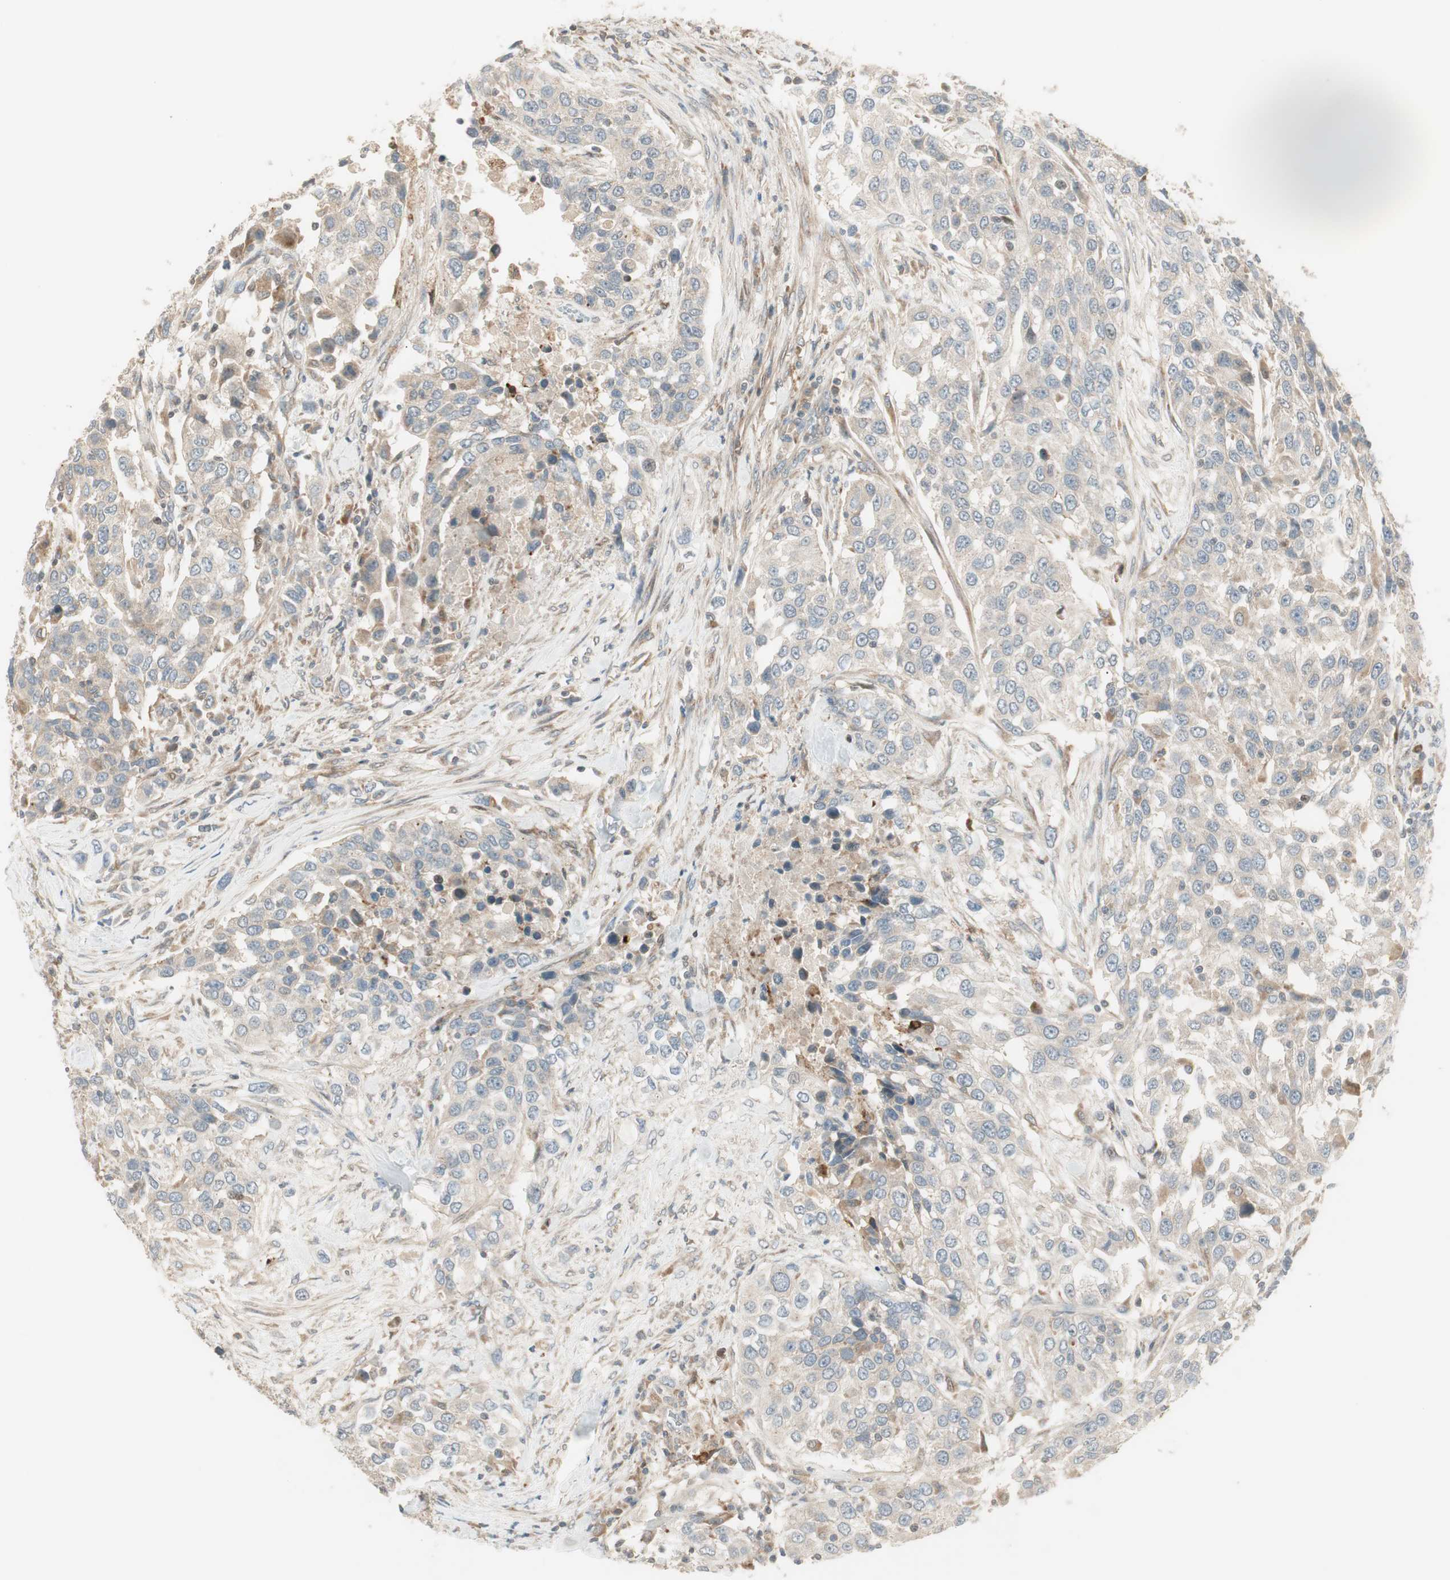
{"staining": {"intensity": "weak", "quantity": ">75%", "location": "cytoplasmic/membranous"}, "tissue": "urothelial cancer", "cell_type": "Tumor cells", "image_type": "cancer", "snomed": [{"axis": "morphology", "description": "Urothelial carcinoma, High grade"}, {"axis": "topography", "description": "Urinary bladder"}], "caption": "Human urothelial carcinoma (high-grade) stained with a brown dye reveals weak cytoplasmic/membranous positive positivity in about >75% of tumor cells.", "gene": "SFRP1", "patient": {"sex": "female", "age": 80}}